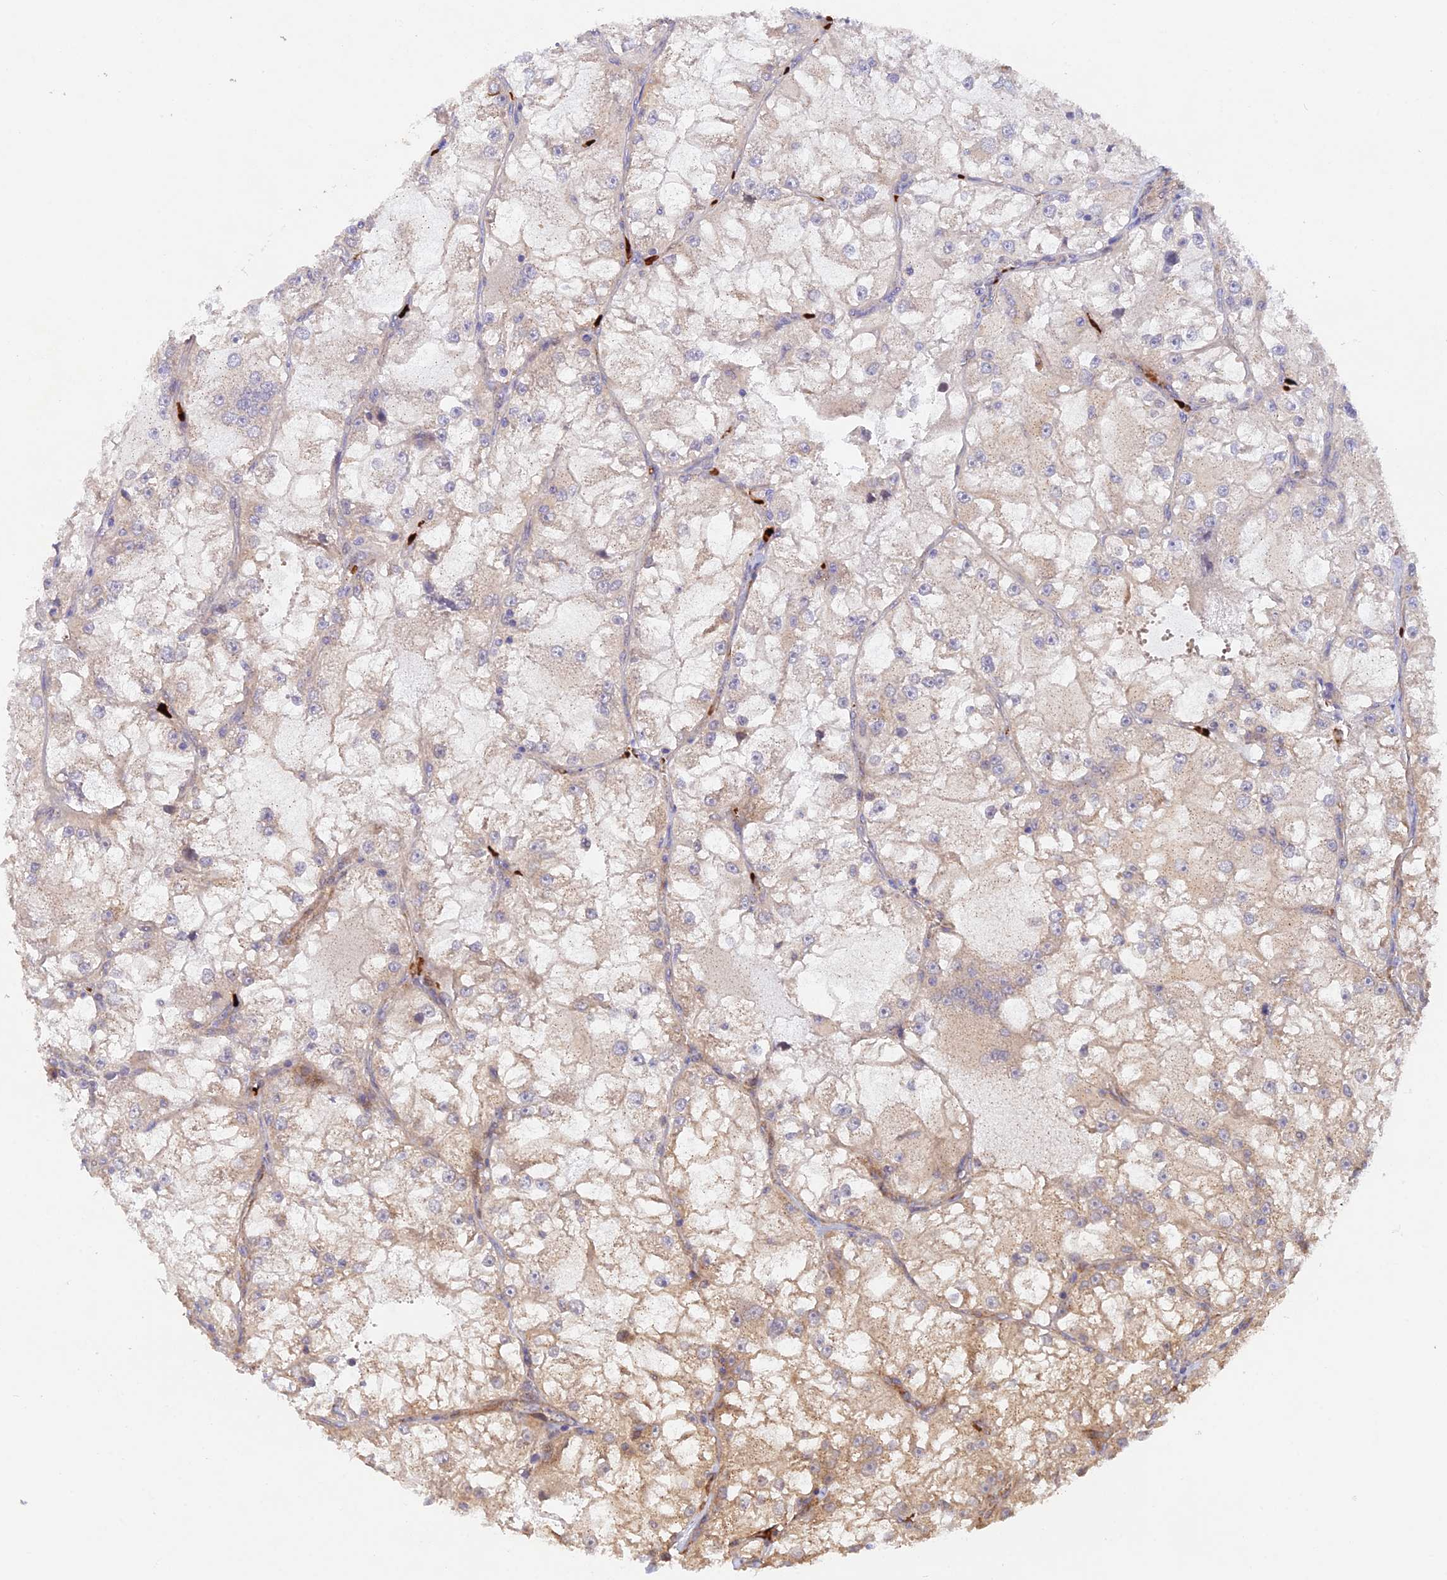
{"staining": {"intensity": "moderate", "quantity": "<25%", "location": "cytoplasmic/membranous"}, "tissue": "renal cancer", "cell_type": "Tumor cells", "image_type": "cancer", "snomed": [{"axis": "morphology", "description": "Adenocarcinoma, NOS"}, {"axis": "topography", "description": "Kidney"}], "caption": "A high-resolution image shows immunohistochemistry staining of renal cancer, which shows moderate cytoplasmic/membranous positivity in about <25% of tumor cells.", "gene": "WDFY4", "patient": {"sex": "female", "age": 72}}